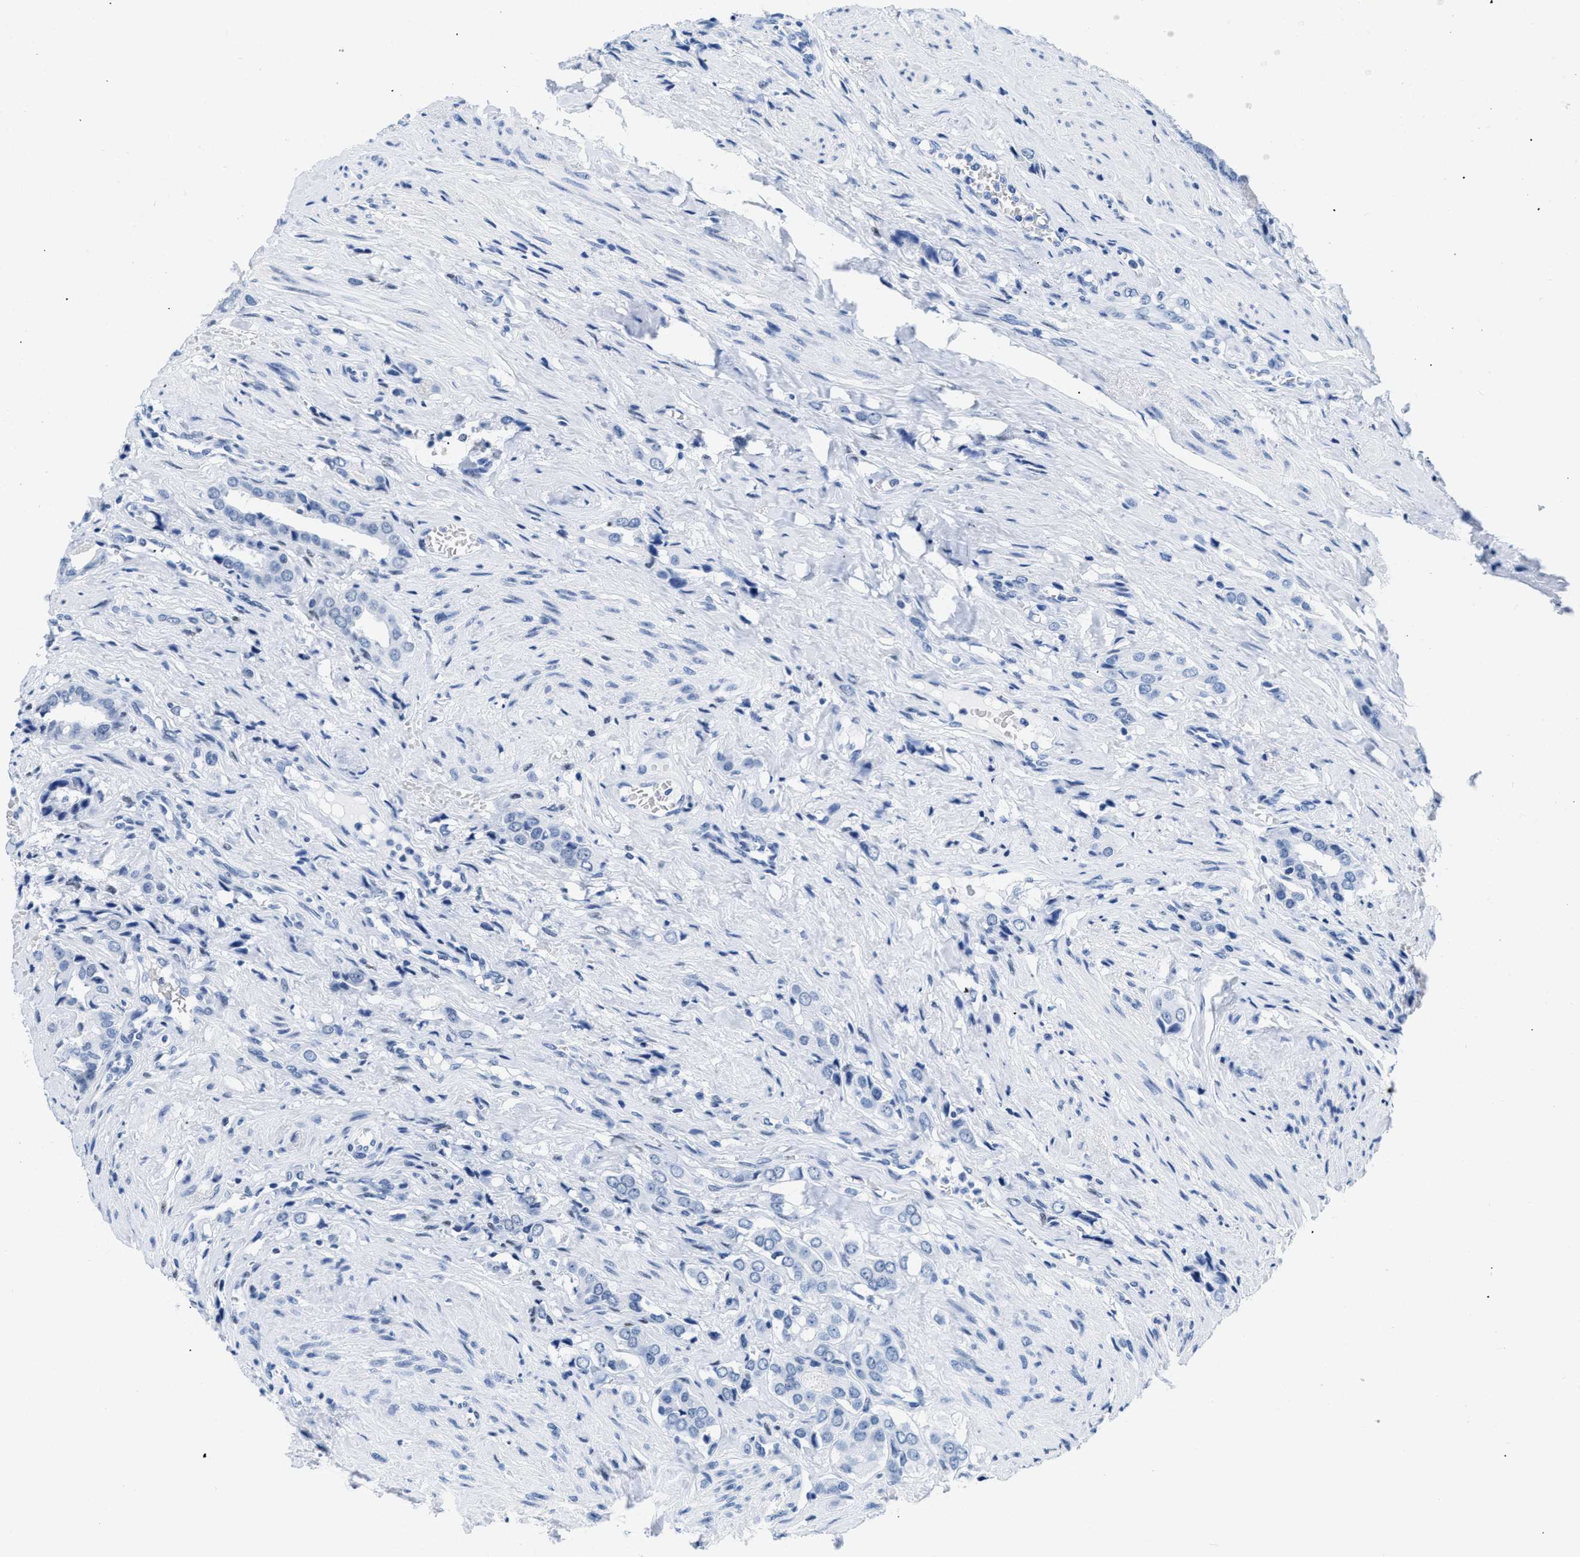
{"staining": {"intensity": "negative", "quantity": "none", "location": "none"}, "tissue": "prostate cancer", "cell_type": "Tumor cells", "image_type": "cancer", "snomed": [{"axis": "morphology", "description": "Adenocarcinoma, High grade"}, {"axis": "topography", "description": "Prostate"}], "caption": "There is no significant positivity in tumor cells of prostate cancer (high-grade adenocarcinoma).", "gene": "CTBP1", "patient": {"sex": "male", "age": 52}}